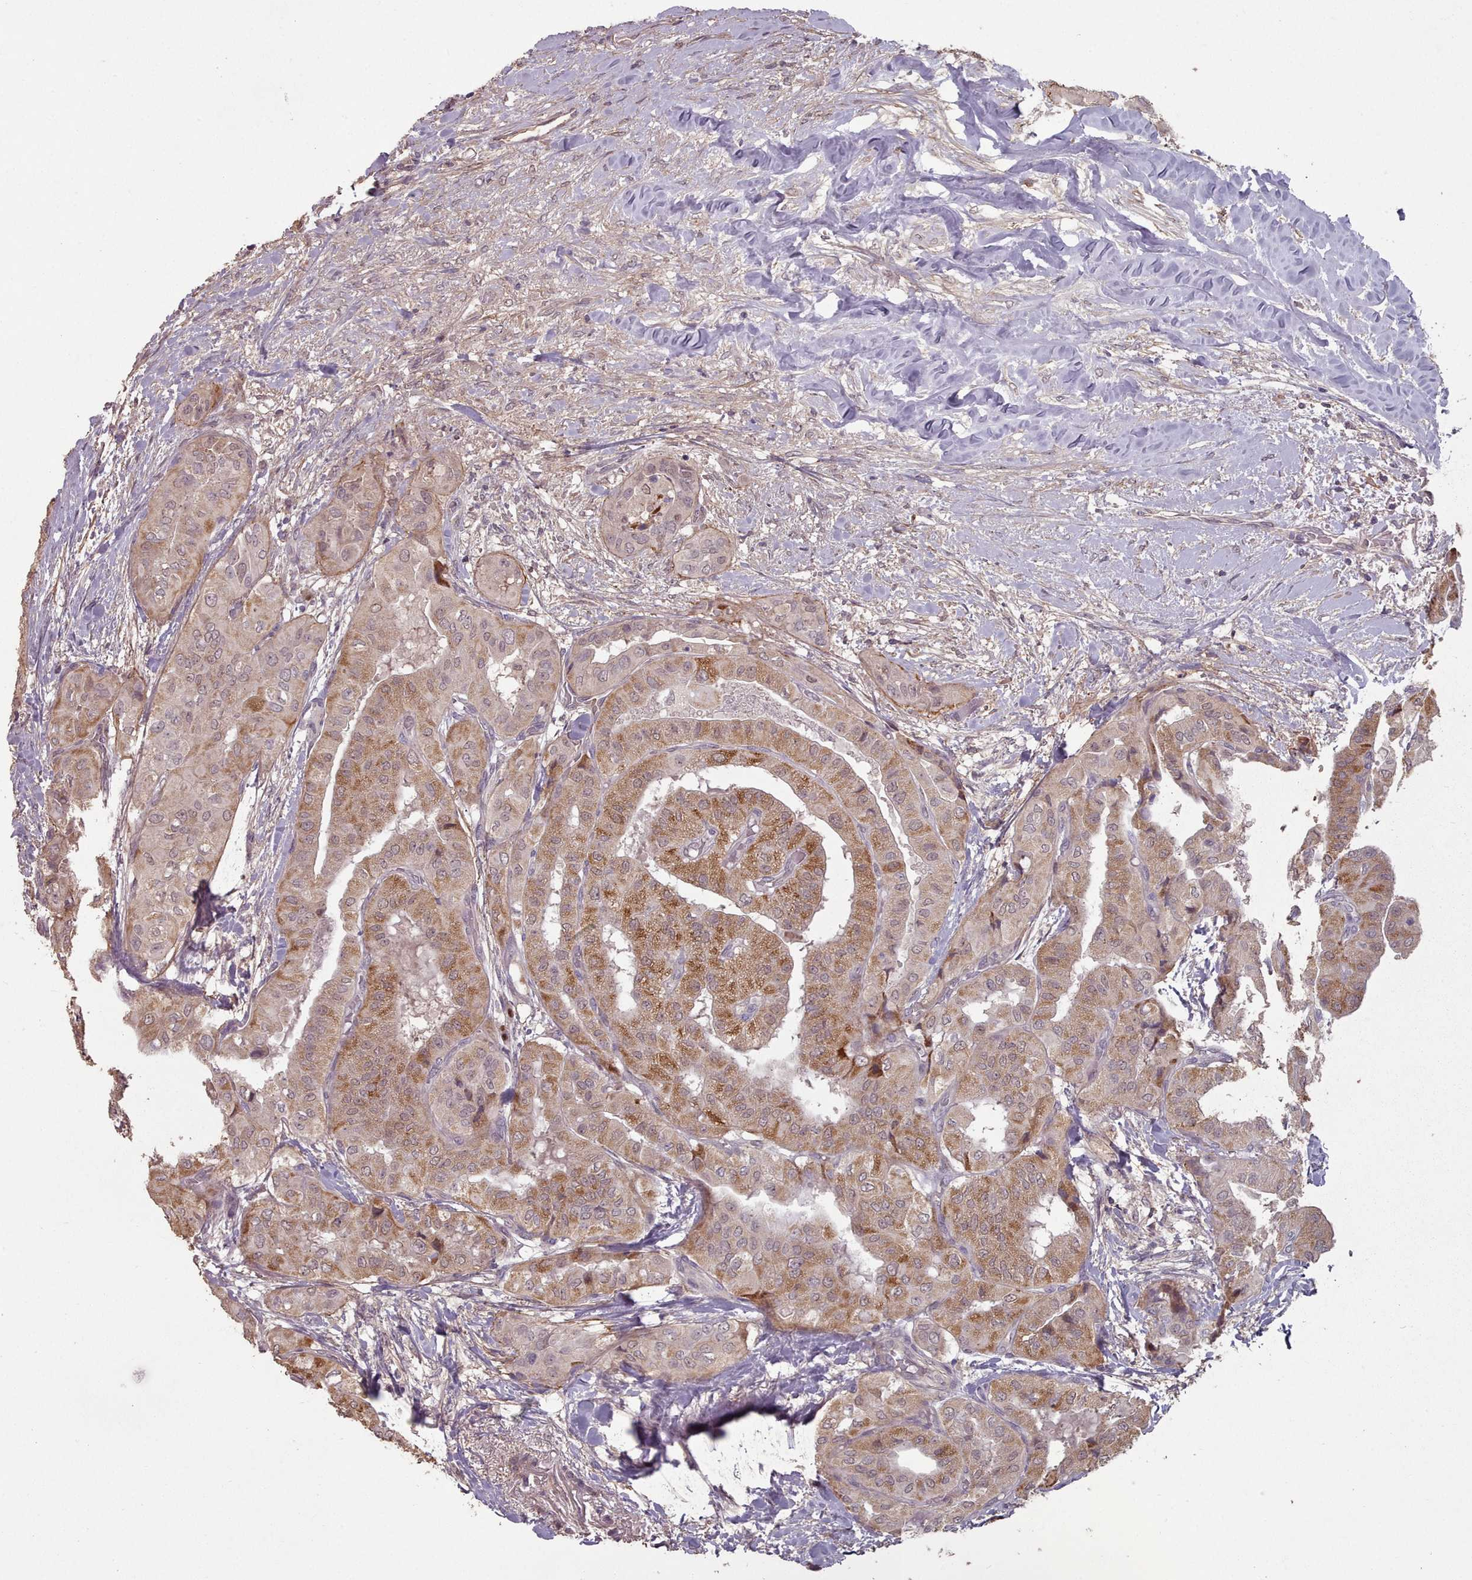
{"staining": {"intensity": "moderate", "quantity": ">75%", "location": "cytoplasmic/membranous,nuclear"}, "tissue": "thyroid cancer", "cell_type": "Tumor cells", "image_type": "cancer", "snomed": [{"axis": "morphology", "description": "Papillary adenocarcinoma, NOS"}, {"axis": "topography", "description": "Thyroid gland"}], "caption": "The photomicrograph reveals a brown stain indicating the presence of a protein in the cytoplasmic/membranous and nuclear of tumor cells in thyroid cancer (papillary adenocarcinoma).", "gene": "ERCC6L", "patient": {"sex": "female", "age": 59}}